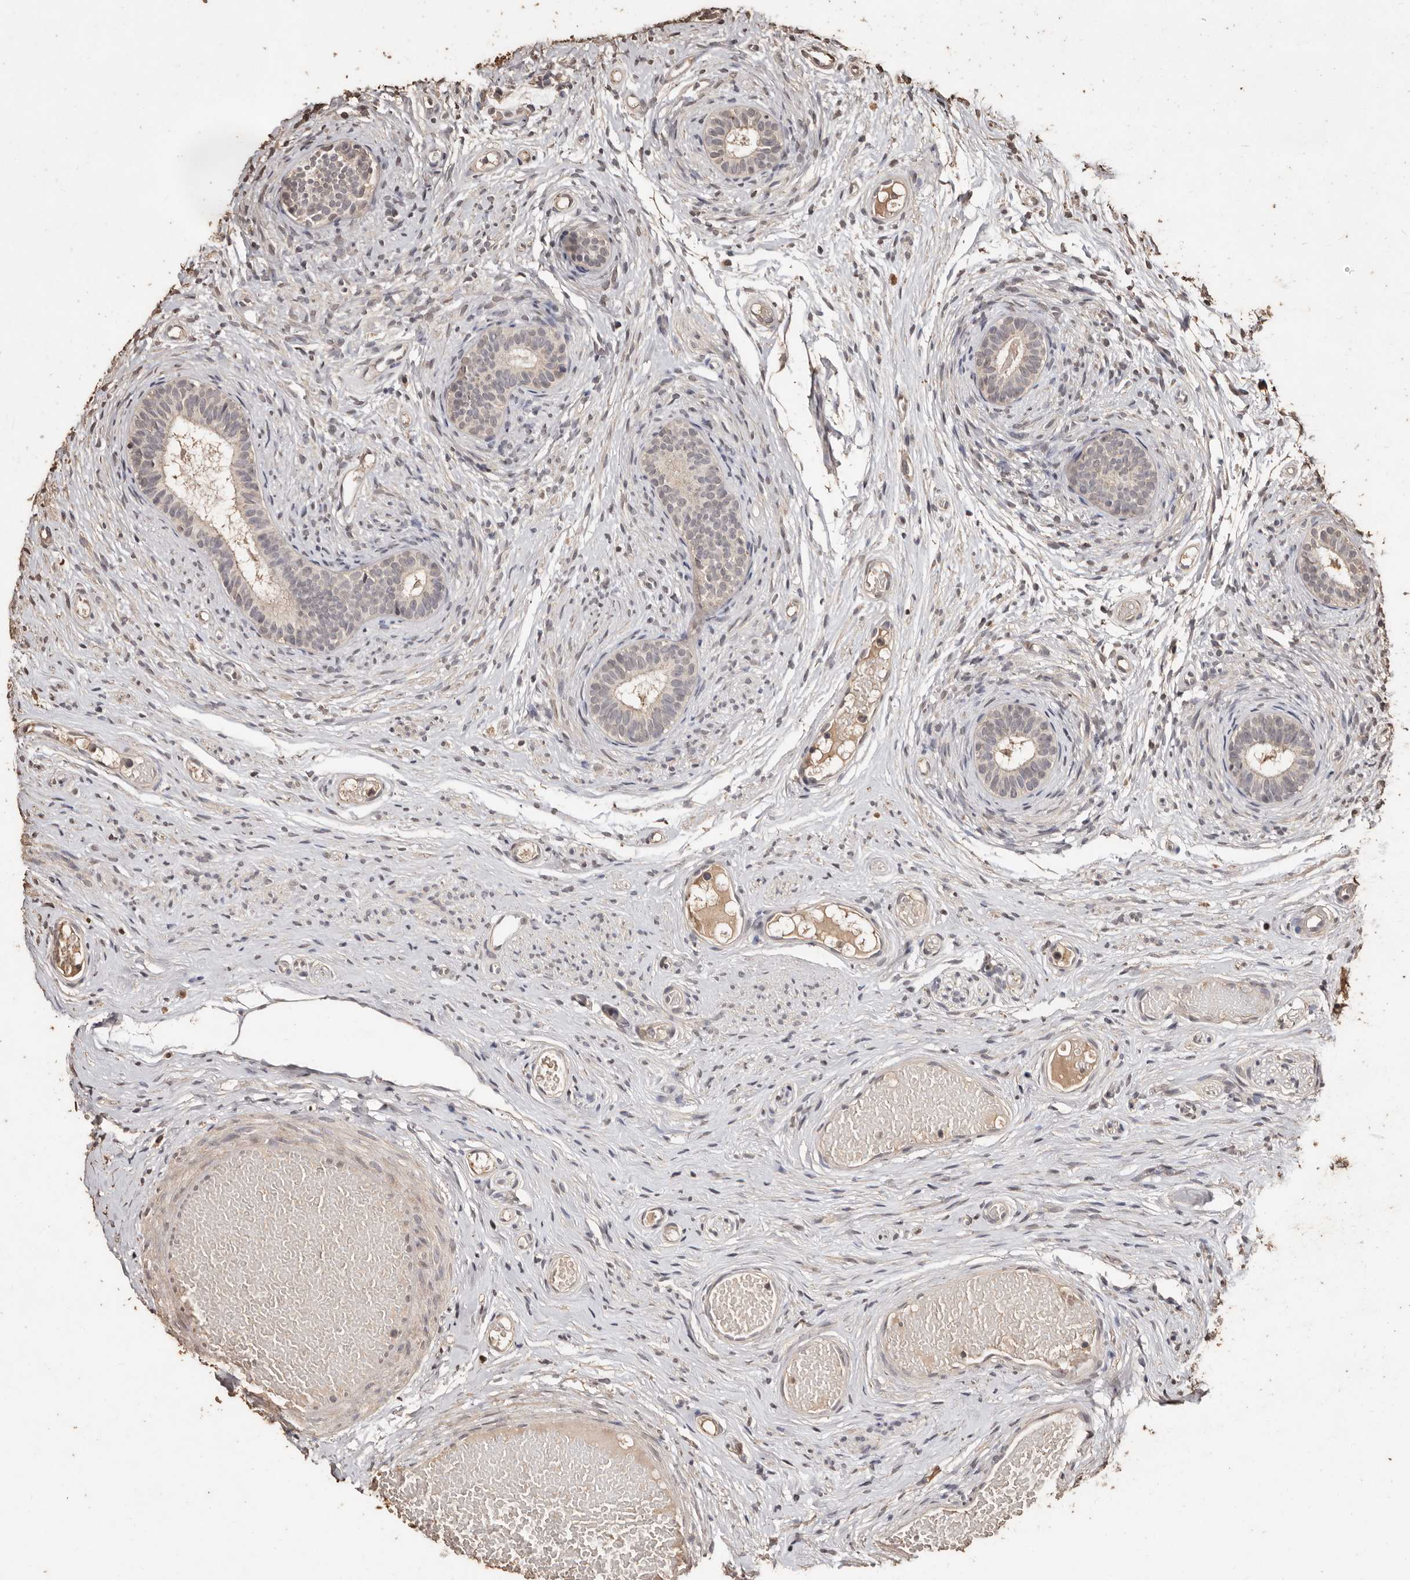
{"staining": {"intensity": "weak", "quantity": "25%-75%", "location": "cytoplasmic/membranous"}, "tissue": "epididymis", "cell_type": "Glandular cells", "image_type": "normal", "snomed": [{"axis": "morphology", "description": "Normal tissue, NOS"}, {"axis": "topography", "description": "Epididymis"}], "caption": "Protein staining of benign epididymis reveals weak cytoplasmic/membranous staining in about 25%-75% of glandular cells. The protein is stained brown, and the nuclei are stained in blue (DAB (3,3'-diaminobenzidine) IHC with brightfield microscopy, high magnification).", "gene": "PKDCC", "patient": {"sex": "male", "age": 9}}